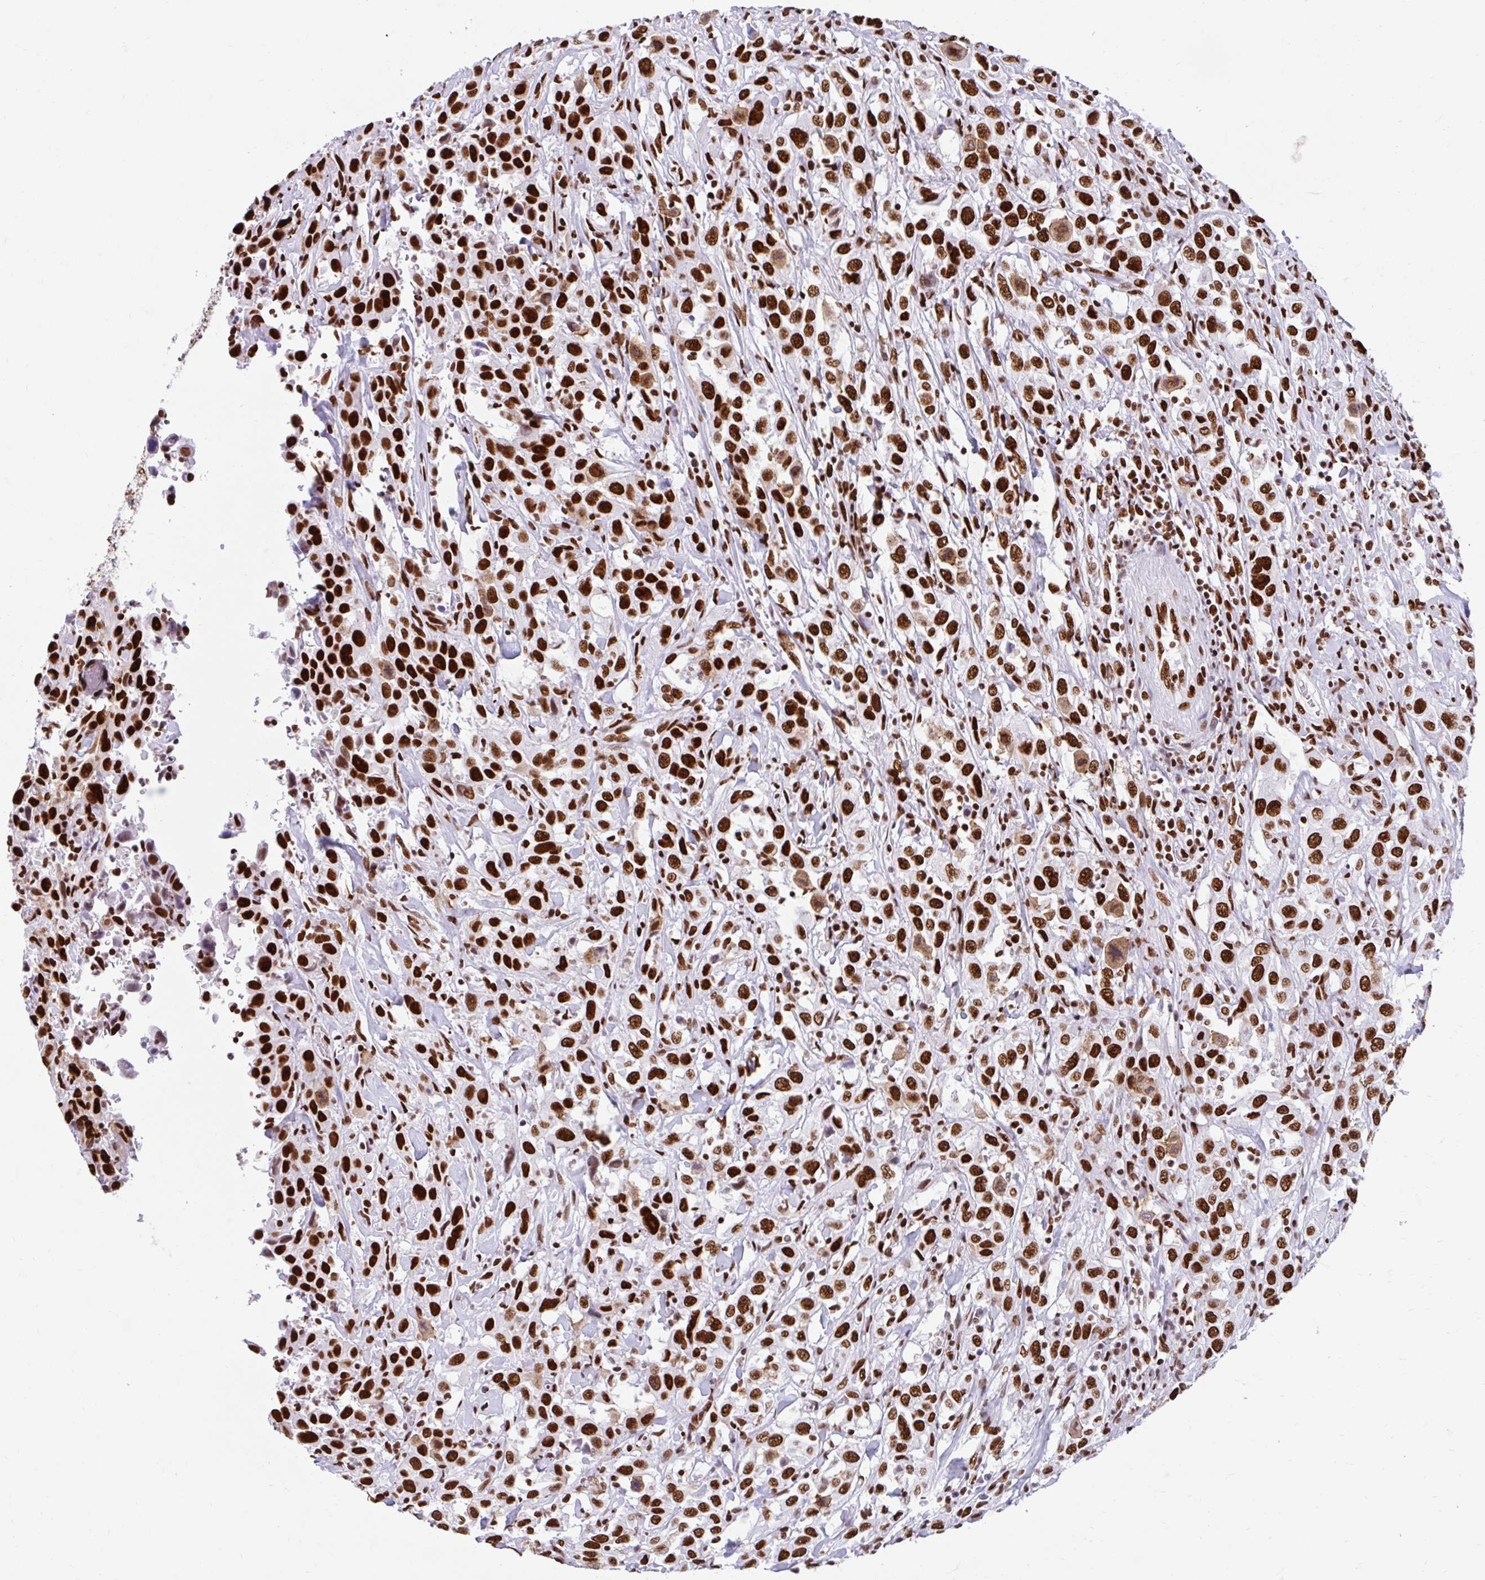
{"staining": {"intensity": "strong", "quantity": ">75%", "location": "nuclear"}, "tissue": "urothelial cancer", "cell_type": "Tumor cells", "image_type": "cancer", "snomed": [{"axis": "morphology", "description": "Urothelial carcinoma, High grade"}, {"axis": "topography", "description": "Urinary bladder"}], "caption": "High-magnification brightfield microscopy of high-grade urothelial carcinoma stained with DAB (brown) and counterstained with hematoxylin (blue). tumor cells exhibit strong nuclear expression is seen in about>75% of cells.", "gene": "KHDRBS1", "patient": {"sex": "male", "age": 61}}